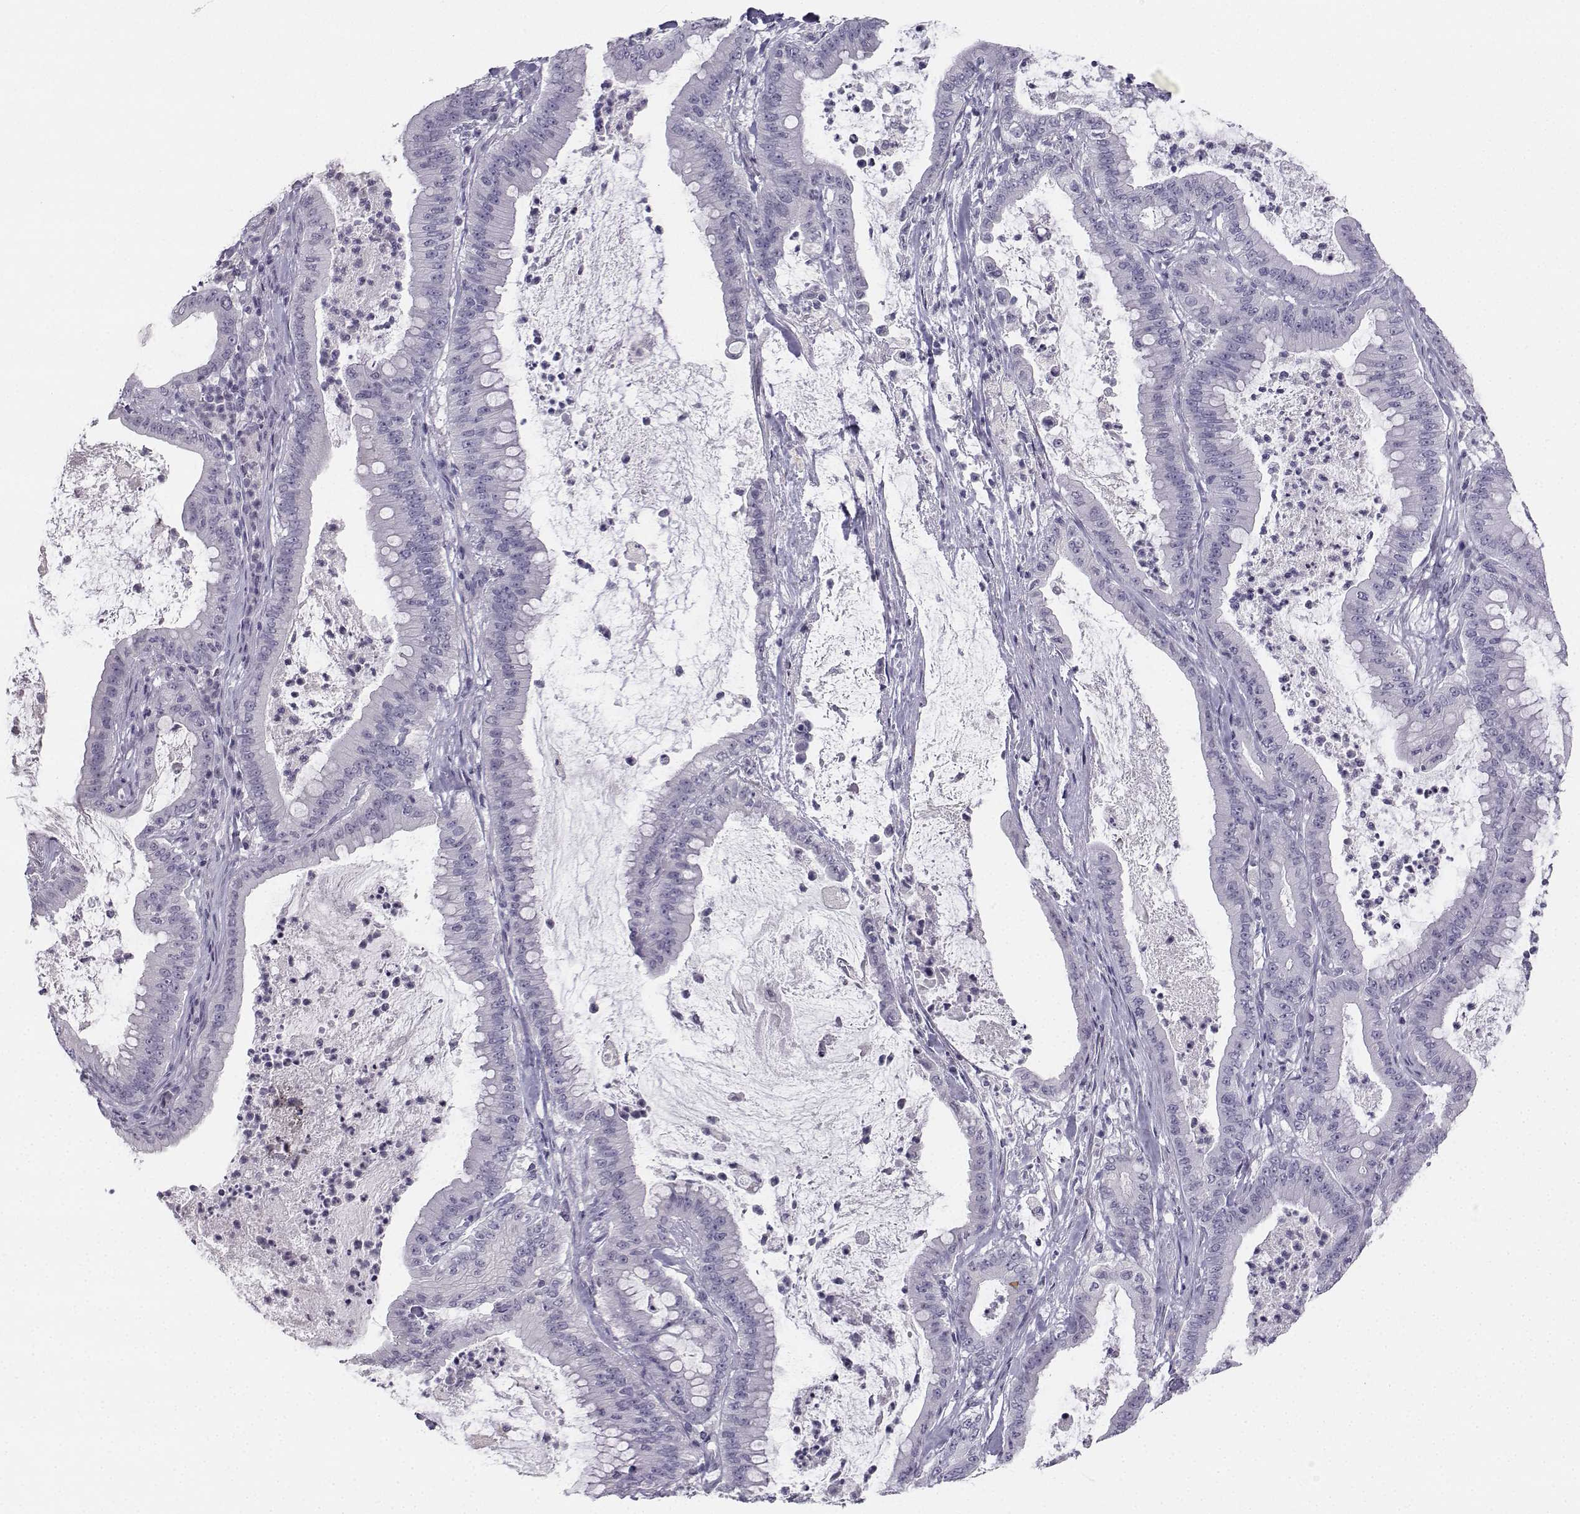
{"staining": {"intensity": "negative", "quantity": "none", "location": "none"}, "tissue": "pancreatic cancer", "cell_type": "Tumor cells", "image_type": "cancer", "snomed": [{"axis": "morphology", "description": "Adenocarcinoma, NOS"}, {"axis": "topography", "description": "Pancreas"}], "caption": "Immunohistochemistry micrograph of pancreatic adenocarcinoma stained for a protein (brown), which shows no expression in tumor cells.", "gene": "SYCE1", "patient": {"sex": "male", "age": 71}}